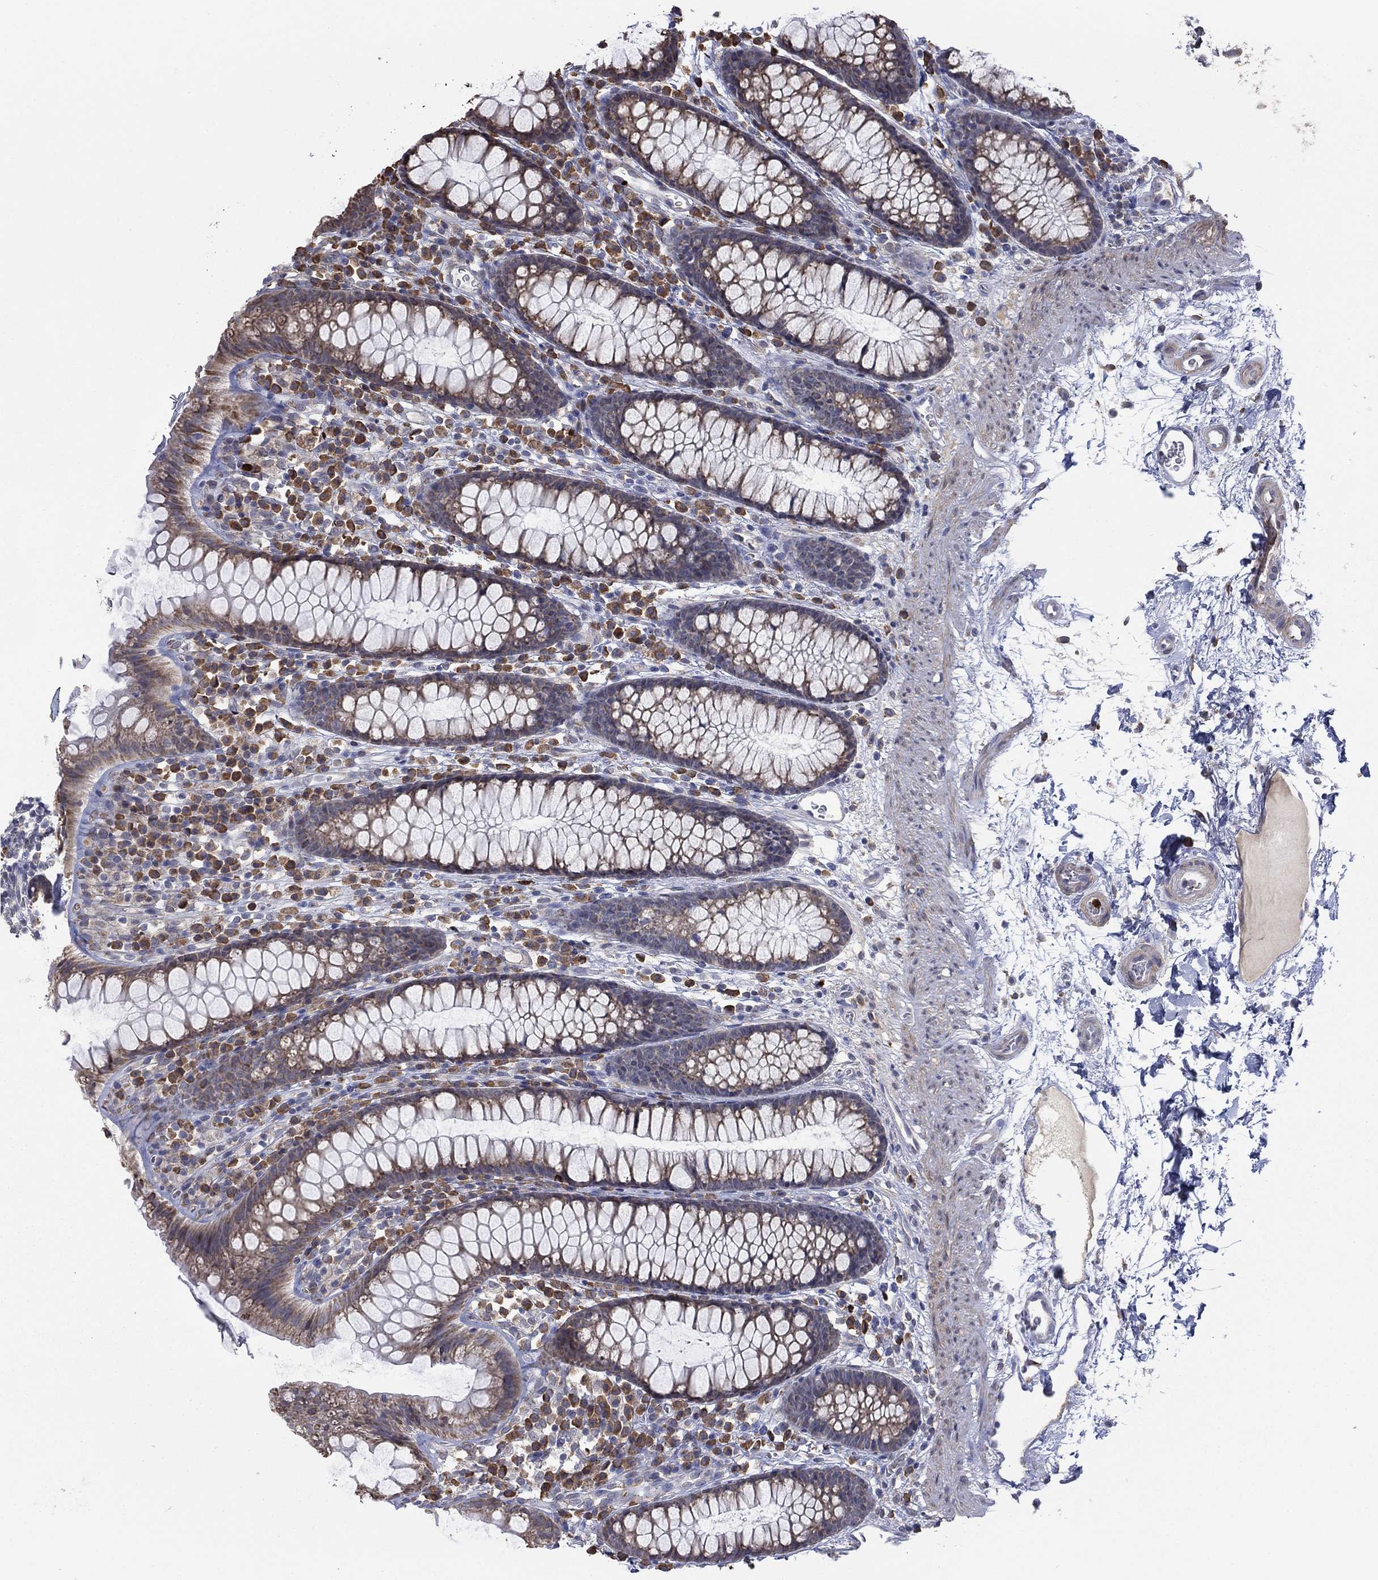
{"staining": {"intensity": "negative", "quantity": "none", "location": "none"}, "tissue": "colon", "cell_type": "Endothelial cells", "image_type": "normal", "snomed": [{"axis": "morphology", "description": "Normal tissue, NOS"}, {"axis": "topography", "description": "Colon"}], "caption": "This is an IHC micrograph of normal human colon. There is no expression in endothelial cells.", "gene": "MTRFR", "patient": {"sex": "male", "age": 76}}